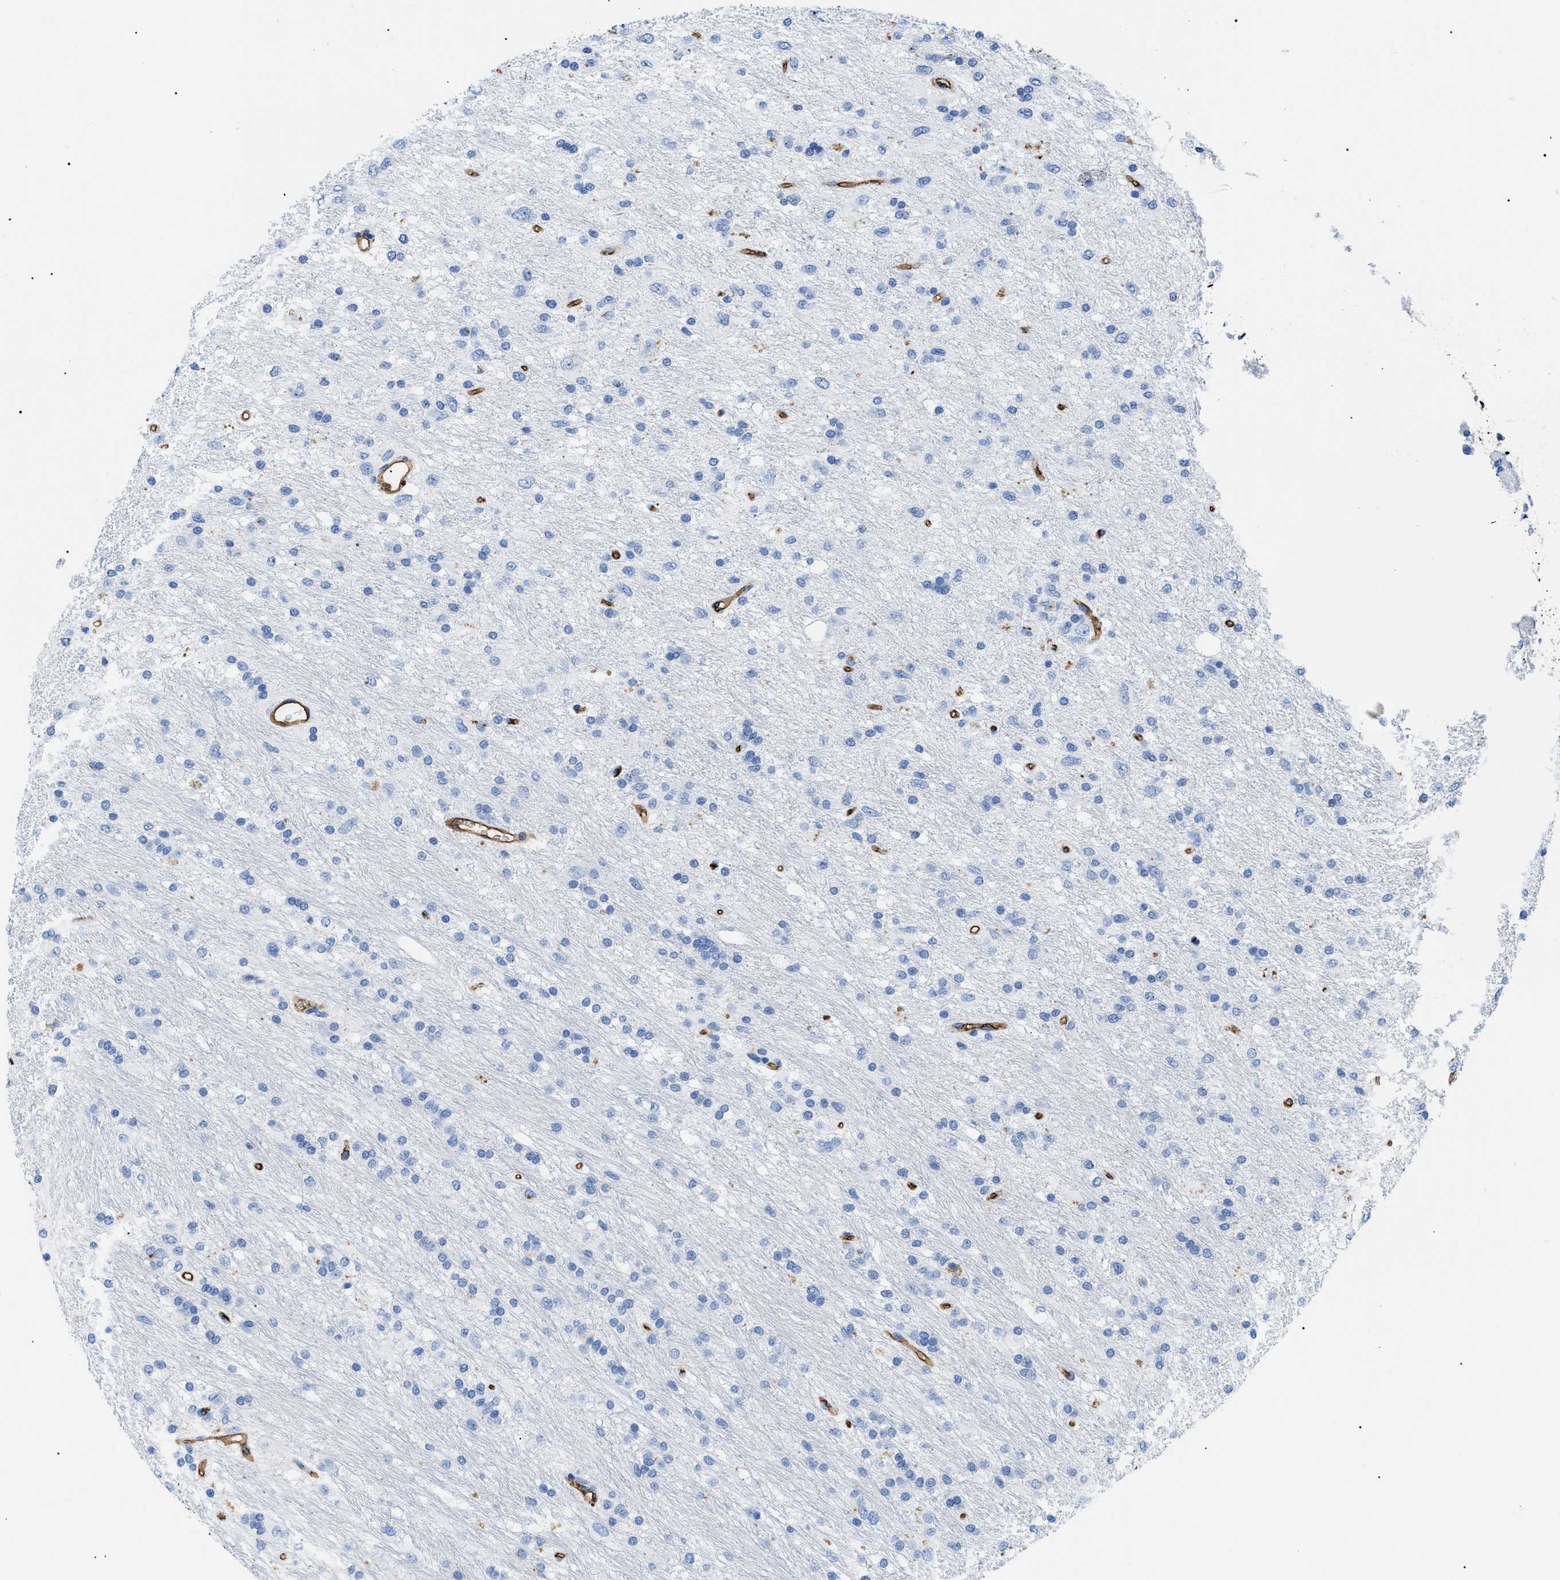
{"staining": {"intensity": "negative", "quantity": "none", "location": "none"}, "tissue": "glioma", "cell_type": "Tumor cells", "image_type": "cancer", "snomed": [{"axis": "morphology", "description": "Glioma, malignant, Low grade"}, {"axis": "topography", "description": "Brain"}], "caption": "An image of glioma stained for a protein shows no brown staining in tumor cells.", "gene": "PODXL", "patient": {"sex": "male", "age": 77}}